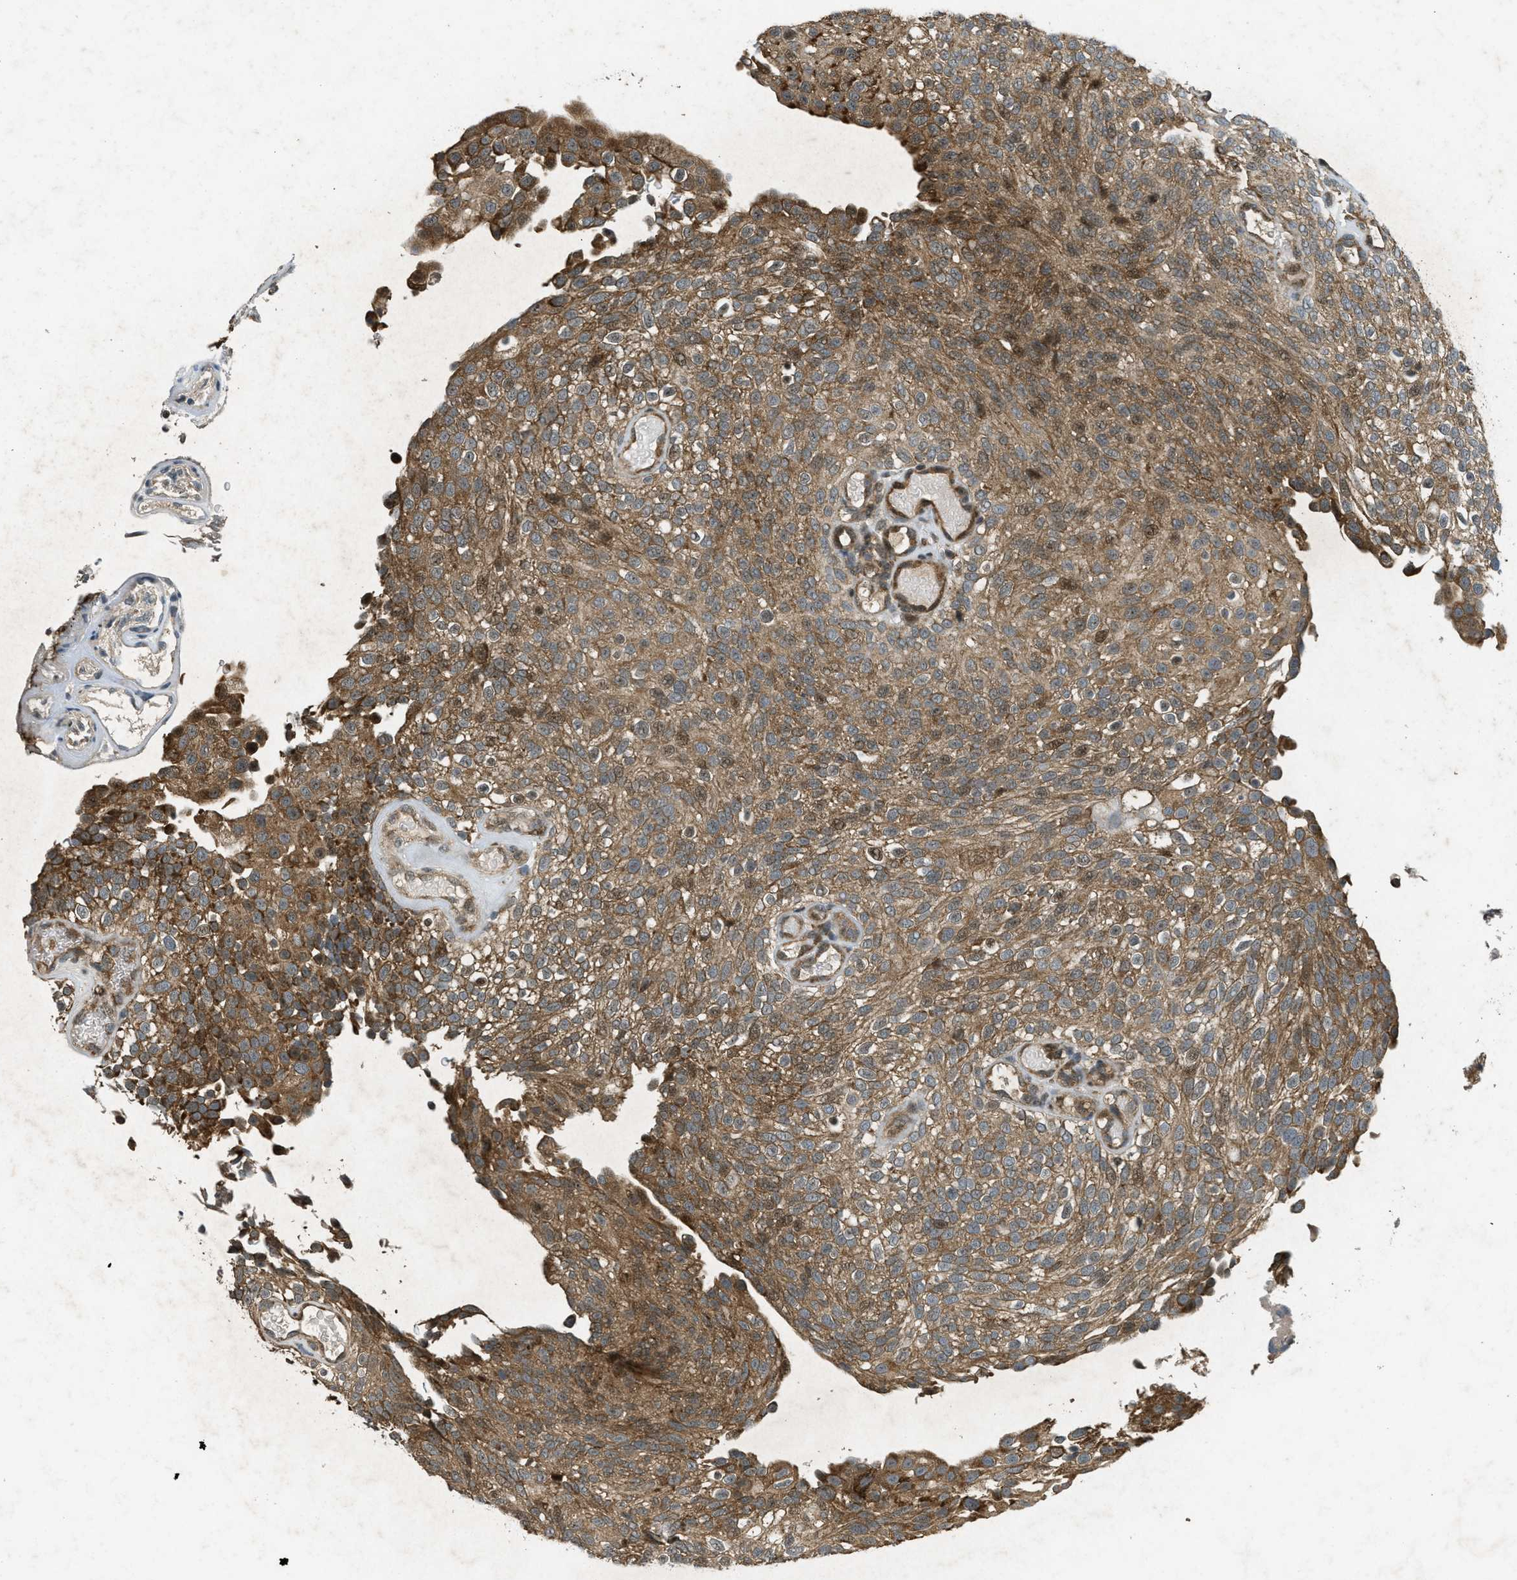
{"staining": {"intensity": "moderate", "quantity": ">75%", "location": "cytoplasmic/membranous"}, "tissue": "urothelial cancer", "cell_type": "Tumor cells", "image_type": "cancer", "snomed": [{"axis": "morphology", "description": "Urothelial carcinoma, Low grade"}, {"axis": "topography", "description": "Urinary bladder"}], "caption": "Human urothelial cancer stained with a brown dye exhibits moderate cytoplasmic/membranous positive expression in approximately >75% of tumor cells.", "gene": "PPP1R15A", "patient": {"sex": "male", "age": 78}}